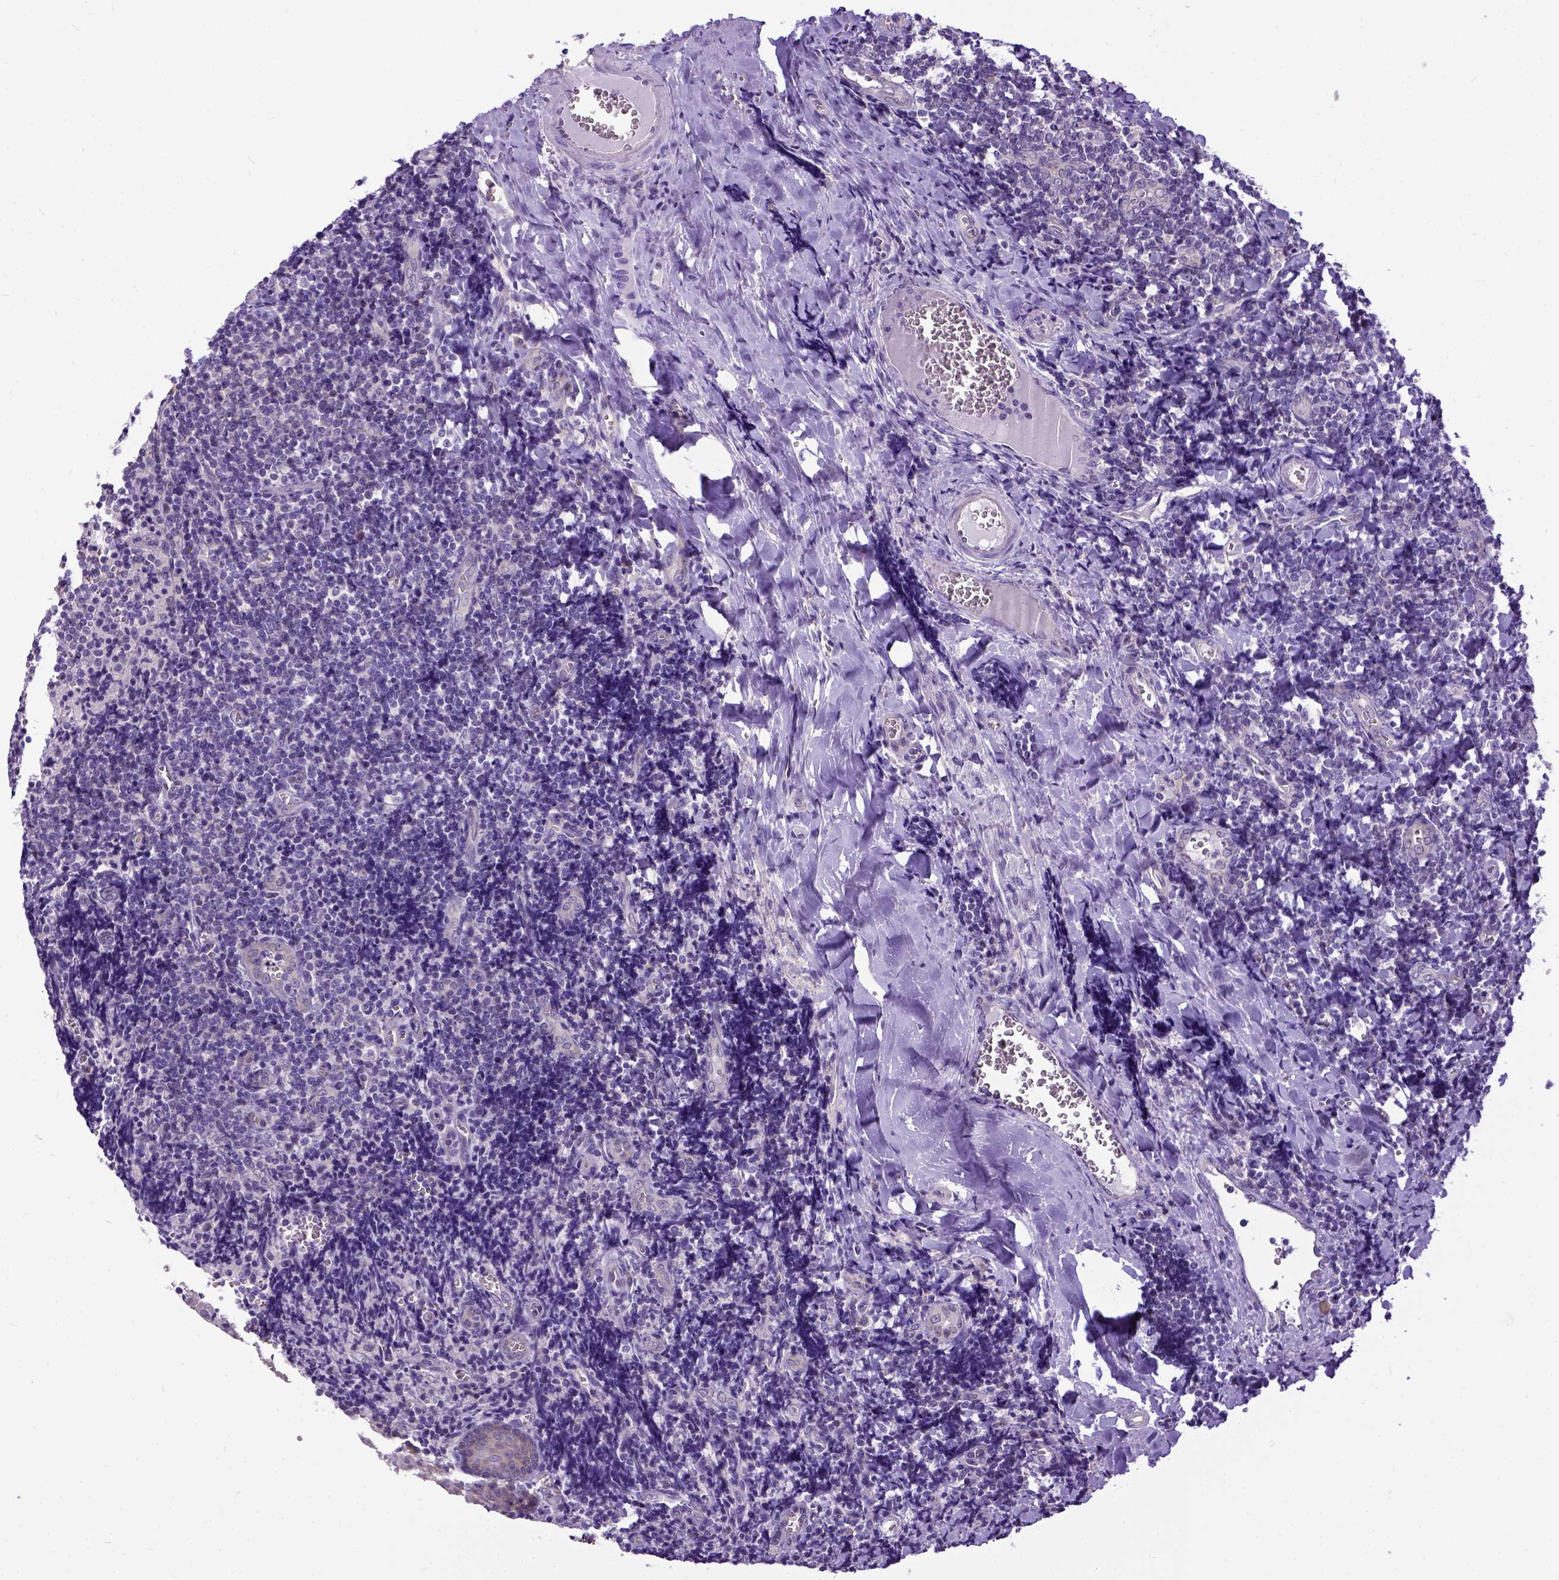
{"staining": {"intensity": "negative", "quantity": "none", "location": "none"}, "tissue": "tonsil", "cell_type": "Germinal center cells", "image_type": "normal", "snomed": [{"axis": "morphology", "description": "Normal tissue, NOS"}, {"axis": "morphology", "description": "Inflammation, NOS"}, {"axis": "topography", "description": "Tonsil"}], "caption": "IHC of normal human tonsil displays no staining in germinal center cells.", "gene": "NEK5", "patient": {"sex": "female", "age": 31}}